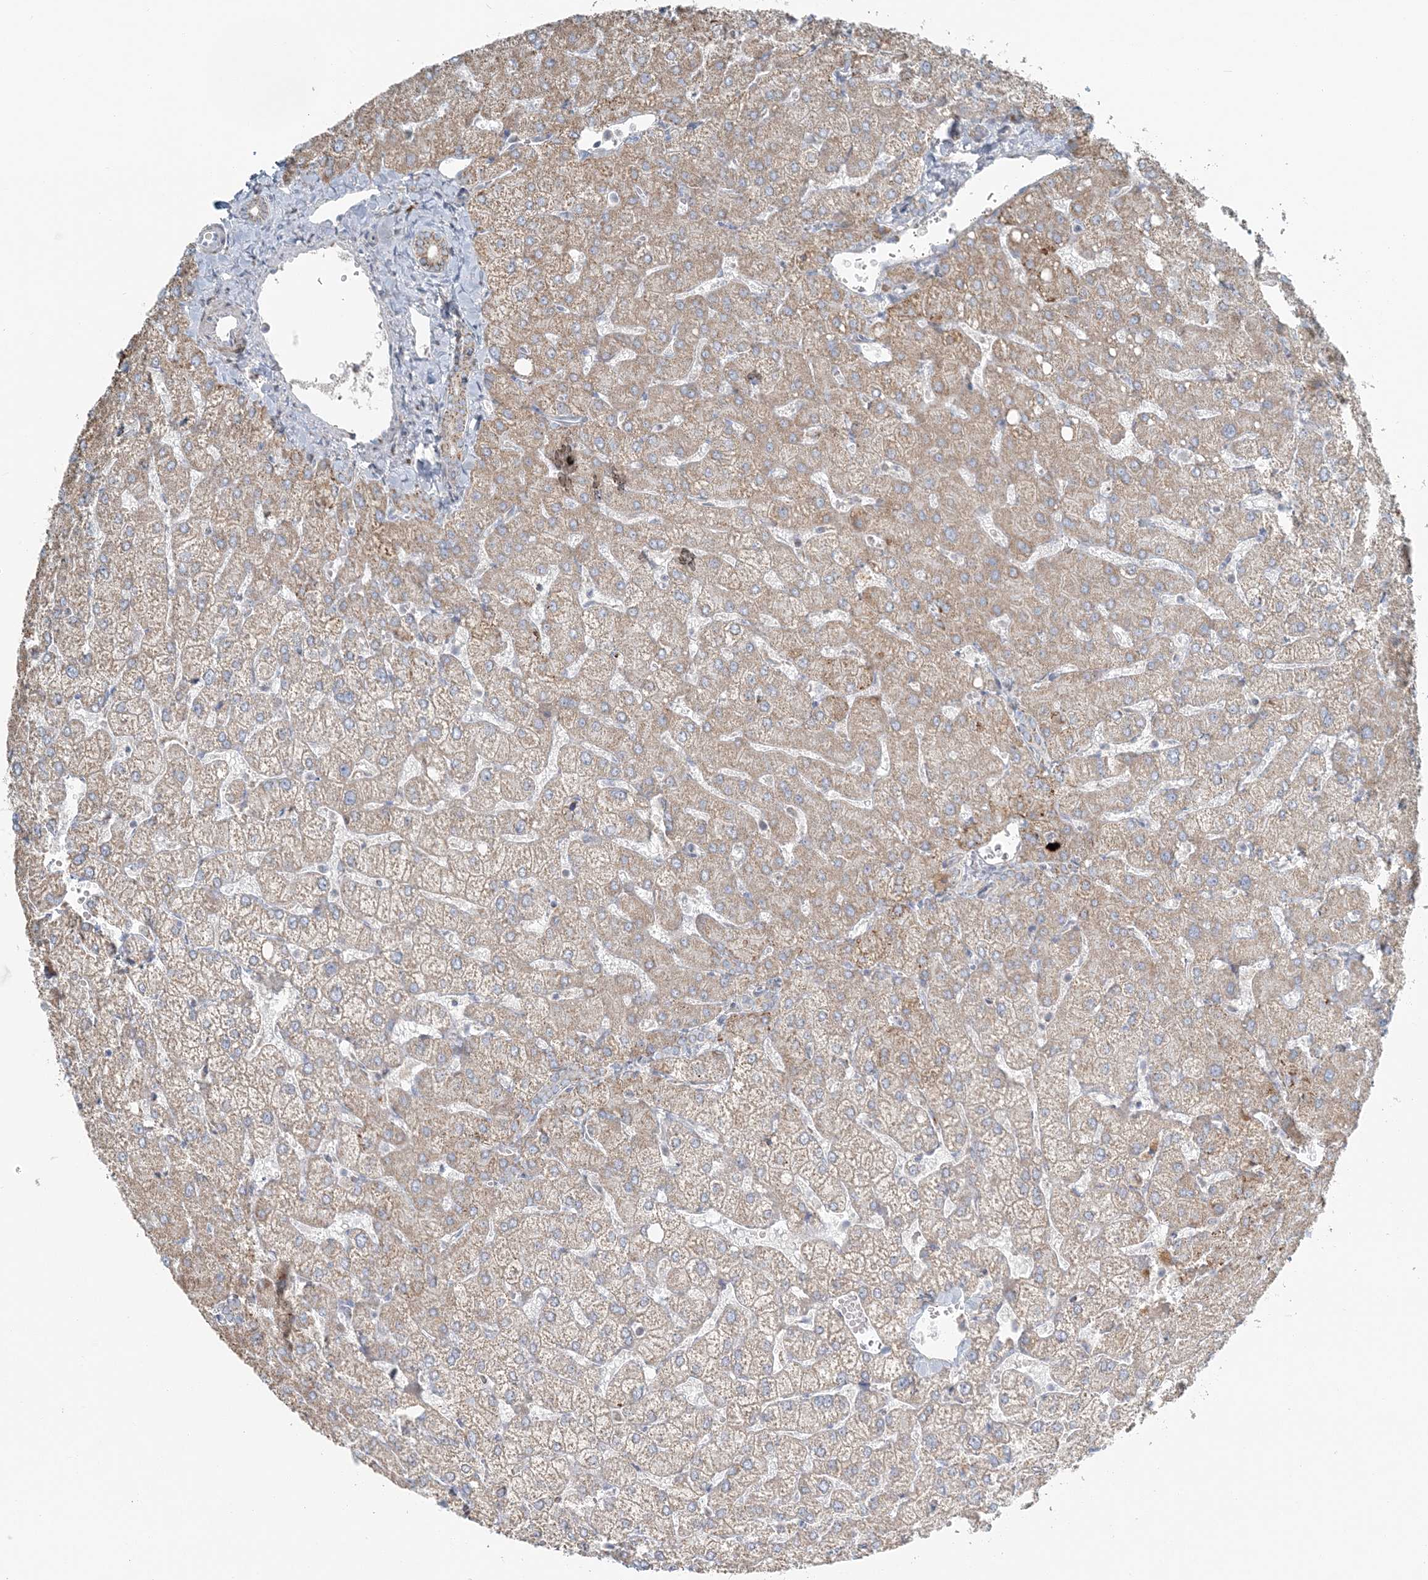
{"staining": {"intensity": "moderate", "quantity": ">75%", "location": "cytoplasmic/membranous"}, "tissue": "liver", "cell_type": "Cholangiocytes", "image_type": "normal", "snomed": [{"axis": "morphology", "description": "Normal tissue, NOS"}, {"axis": "topography", "description": "Liver"}], "caption": "Liver stained with a brown dye exhibits moderate cytoplasmic/membranous positive expression in about >75% of cholangiocytes.", "gene": "SLC22A16", "patient": {"sex": "female", "age": 54}}